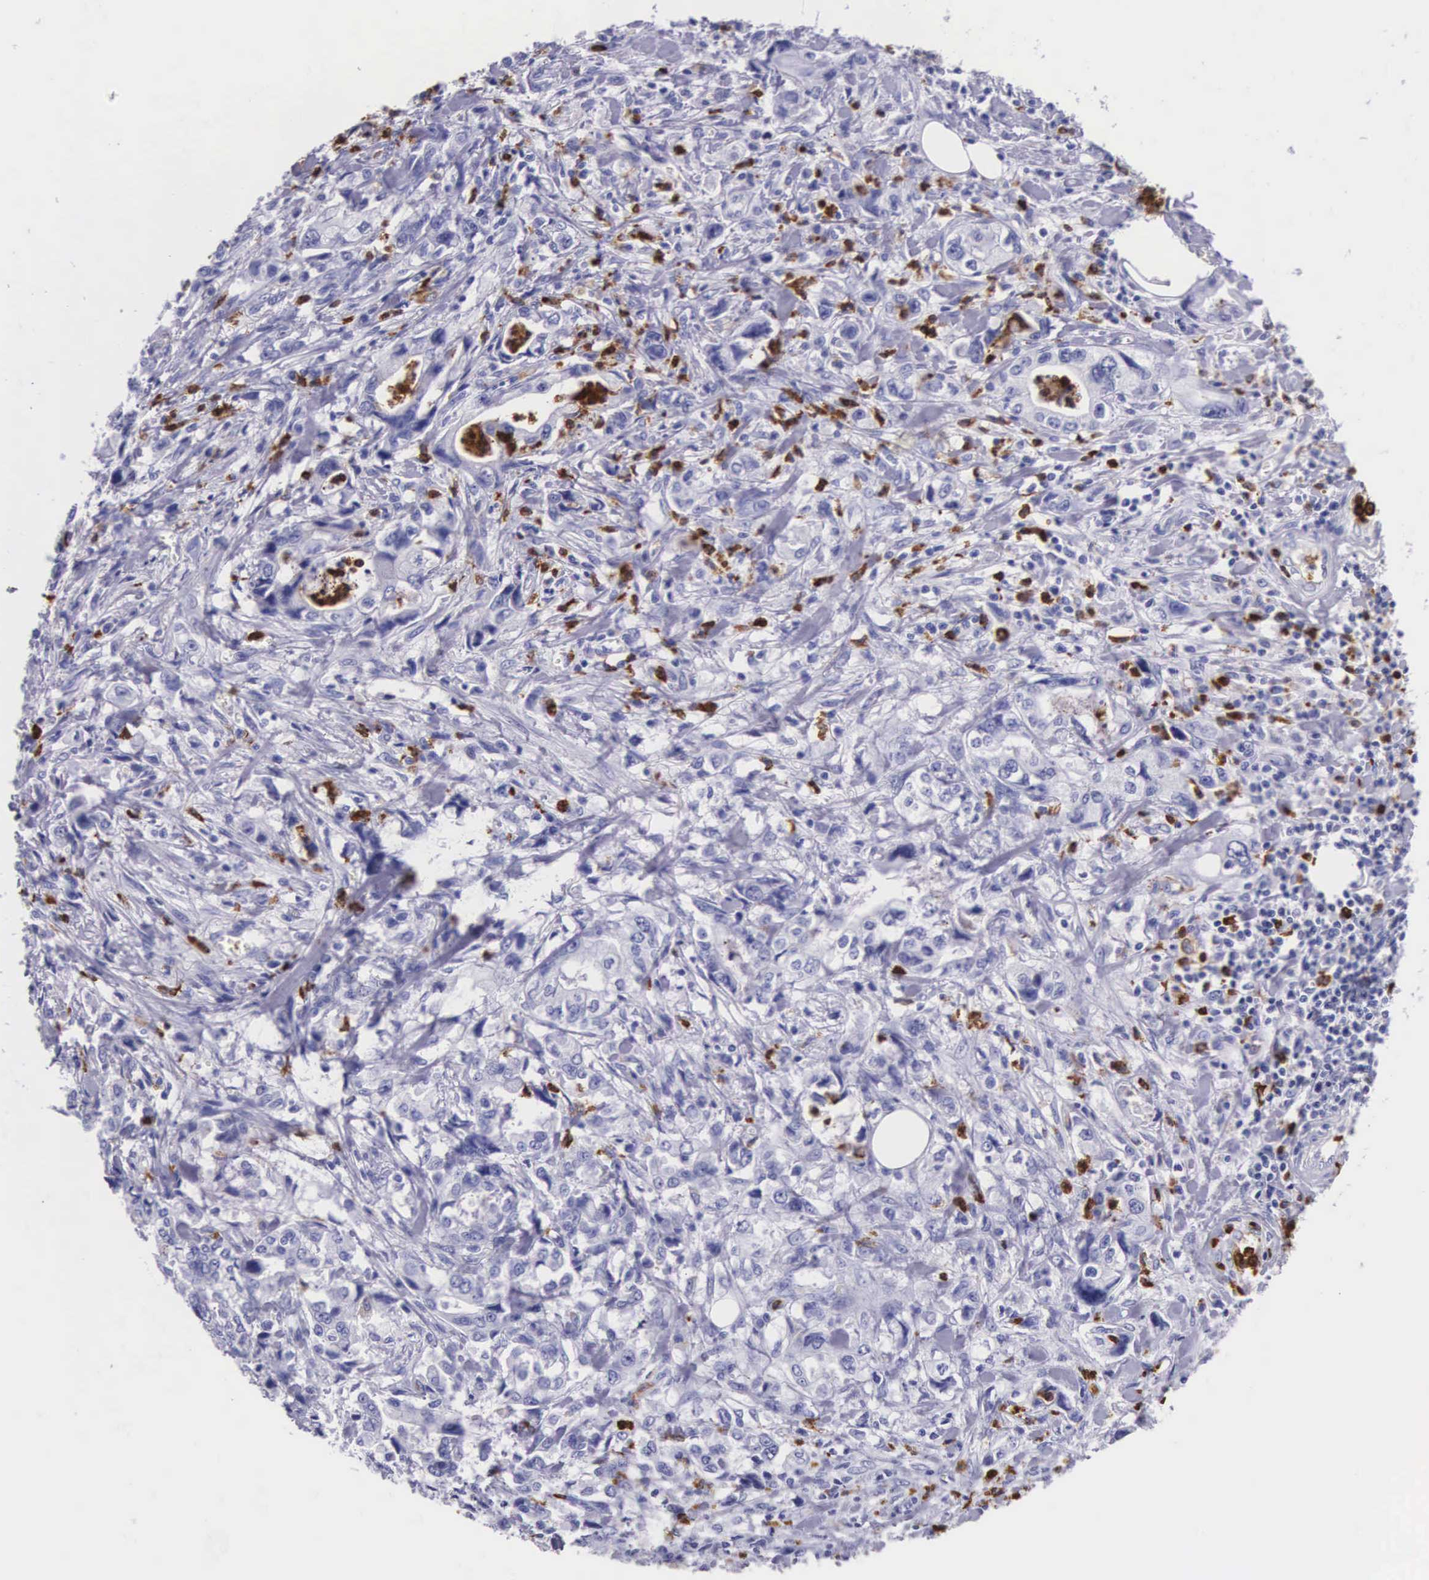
{"staining": {"intensity": "negative", "quantity": "none", "location": "none"}, "tissue": "stomach cancer", "cell_type": "Tumor cells", "image_type": "cancer", "snomed": [{"axis": "morphology", "description": "Adenocarcinoma, NOS"}, {"axis": "topography", "description": "Pancreas"}, {"axis": "topography", "description": "Stomach, upper"}], "caption": "A high-resolution histopathology image shows immunohistochemistry staining of stomach adenocarcinoma, which shows no significant positivity in tumor cells.", "gene": "FCN1", "patient": {"sex": "male", "age": 77}}